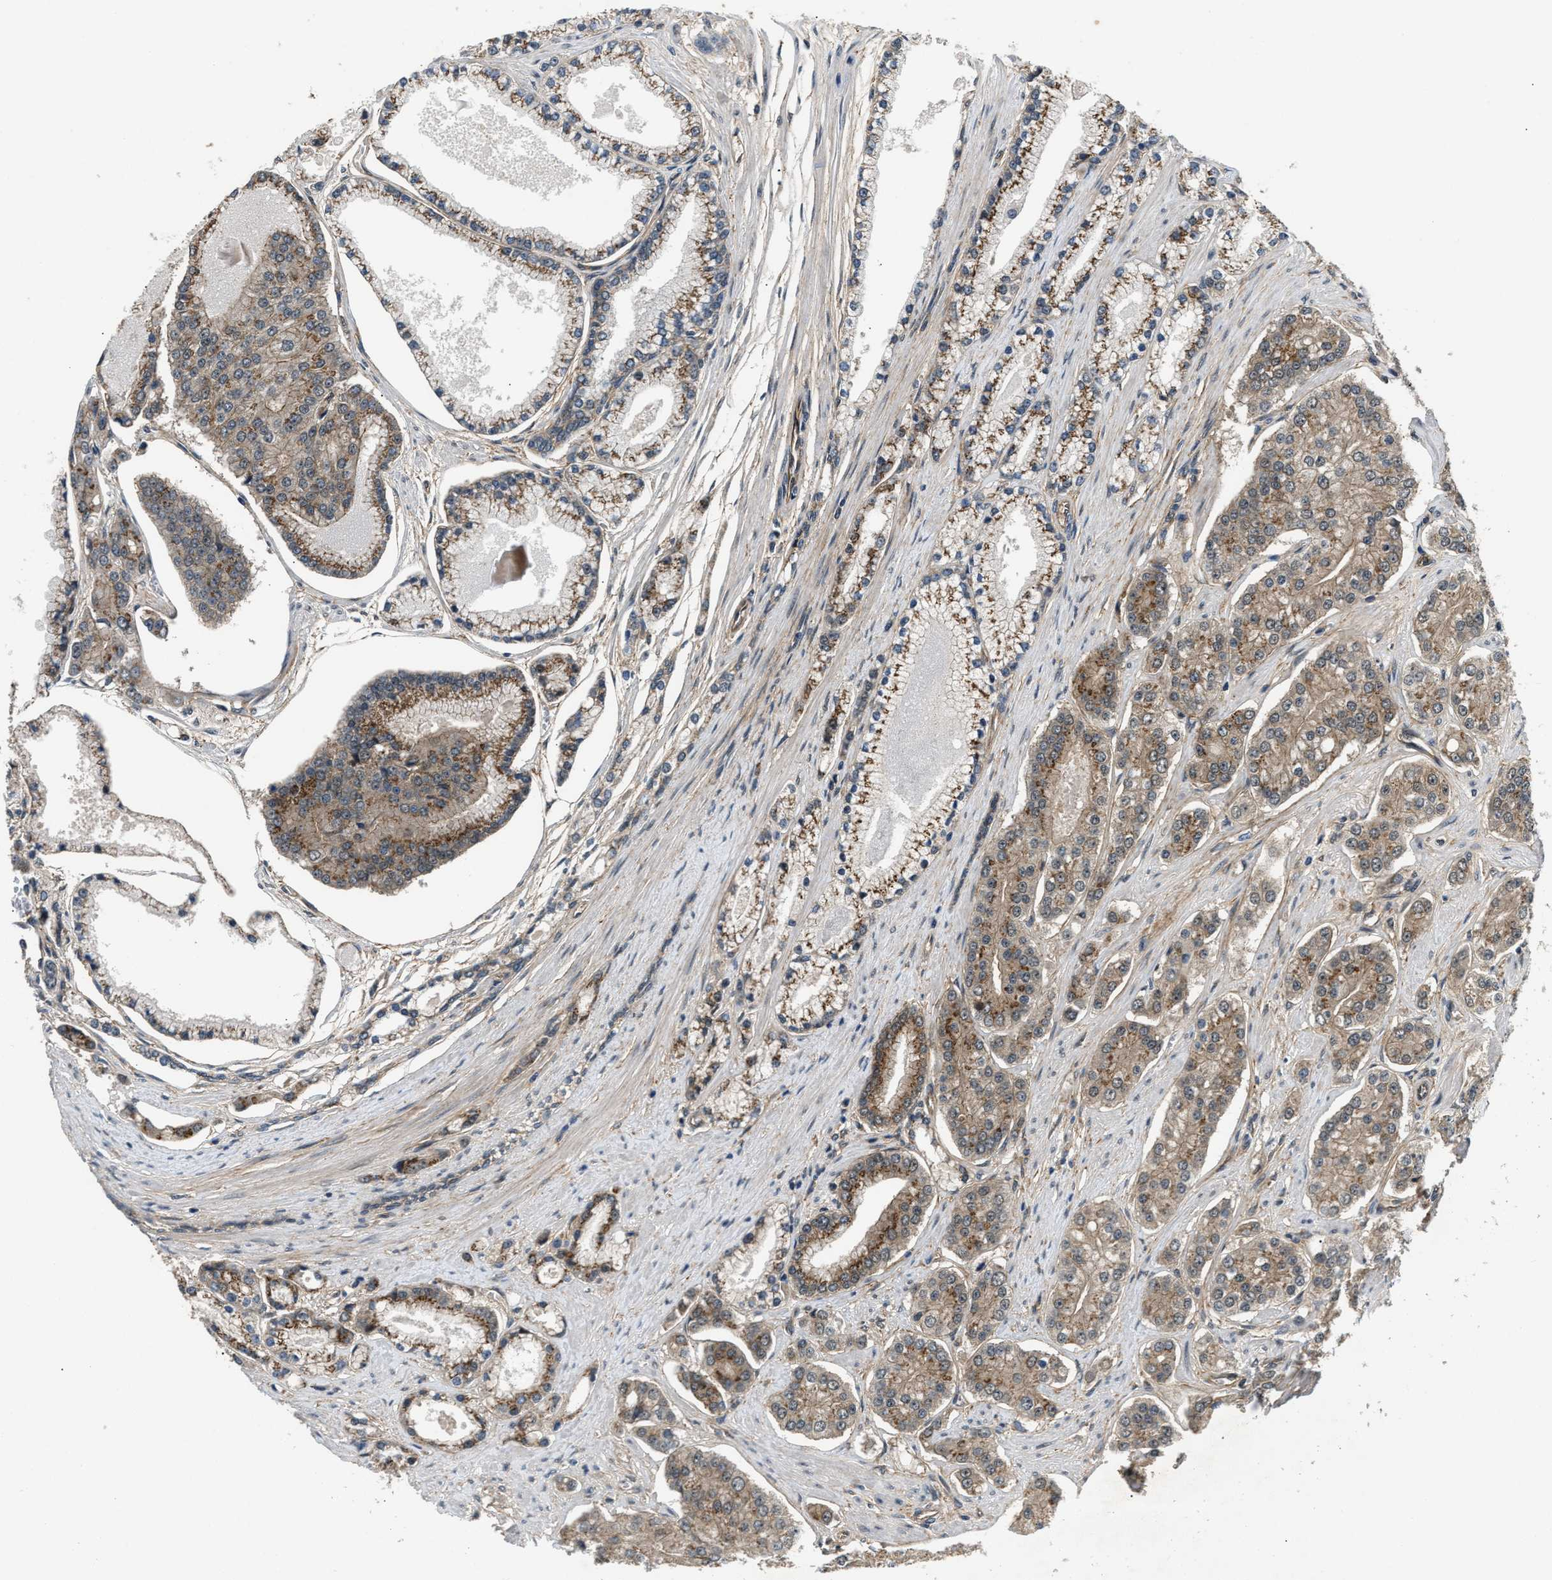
{"staining": {"intensity": "moderate", "quantity": ">75%", "location": "cytoplasmic/membranous"}, "tissue": "prostate cancer", "cell_type": "Tumor cells", "image_type": "cancer", "snomed": [{"axis": "morphology", "description": "Adenocarcinoma, High grade"}, {"axis": "topography", "description": "Prostate"}], "caption": "A brown stain labels moderate cytoplasmic/membranous expression of a protein in human prostate cancer tumor cells. (DAB IHC with brightfield microscopy, high magnification).", "gene": "COPS2", "patient": {"sex": "male", "age": 71}}